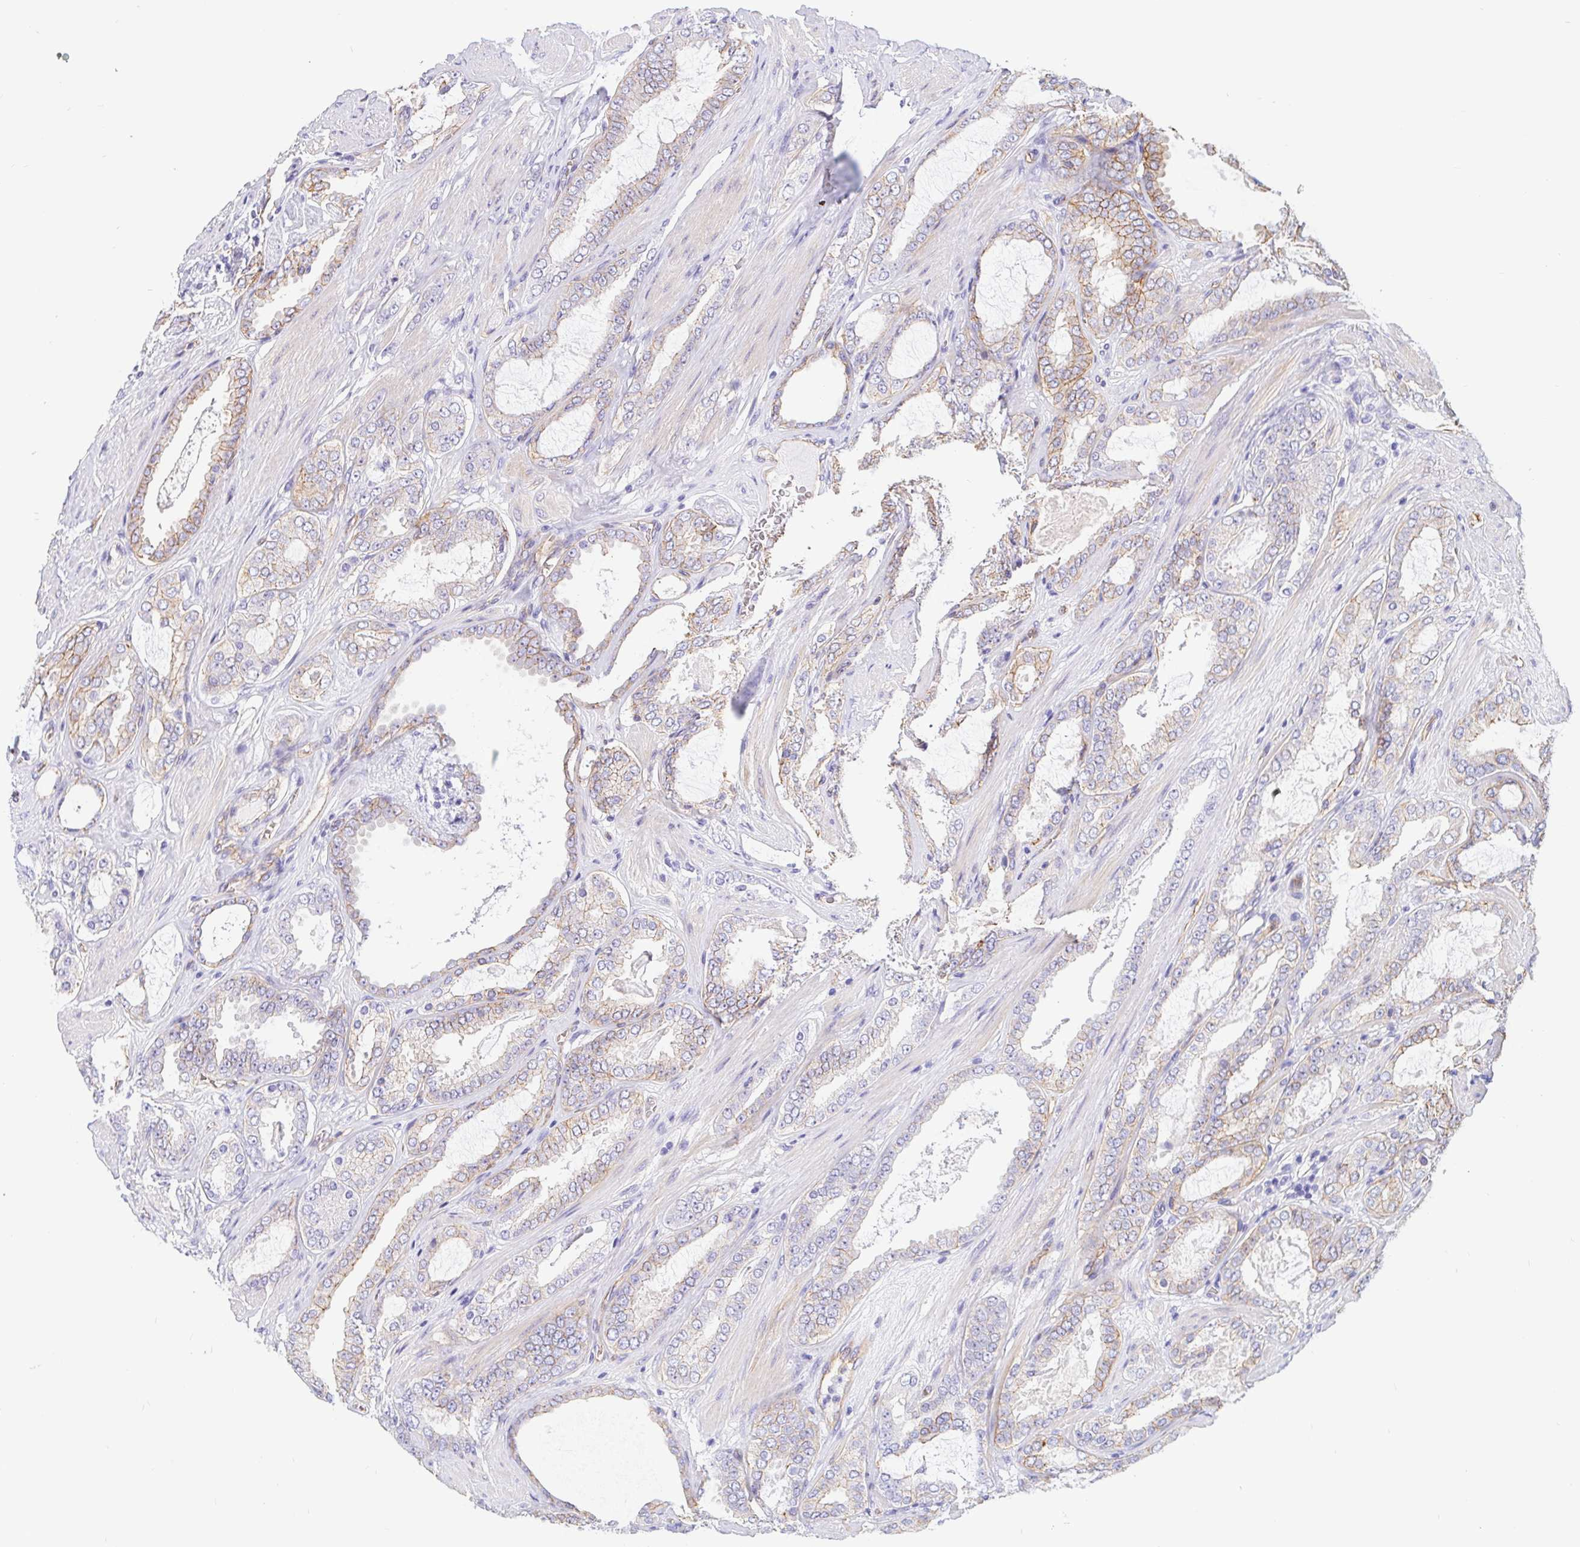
{"staining": {"intensity": "weak", "quantity": "<25%", "location": "cytoplasmic/membranous"}, "tissue": "prostate cancer", "cell_type": "Tumor cells", "image_type": "cancer", "snomed": [{"axis": "morphology", "description": "Adenocarcinoma, High grade"}, {"axis": "topography", "description": "Prostate"}], "caption": "Histopathology image shows no protein expression in tumor cells of prostate cancer tissue.", "gene": "LIMCH1", "patient": {"sex": "male", "age": 63}}